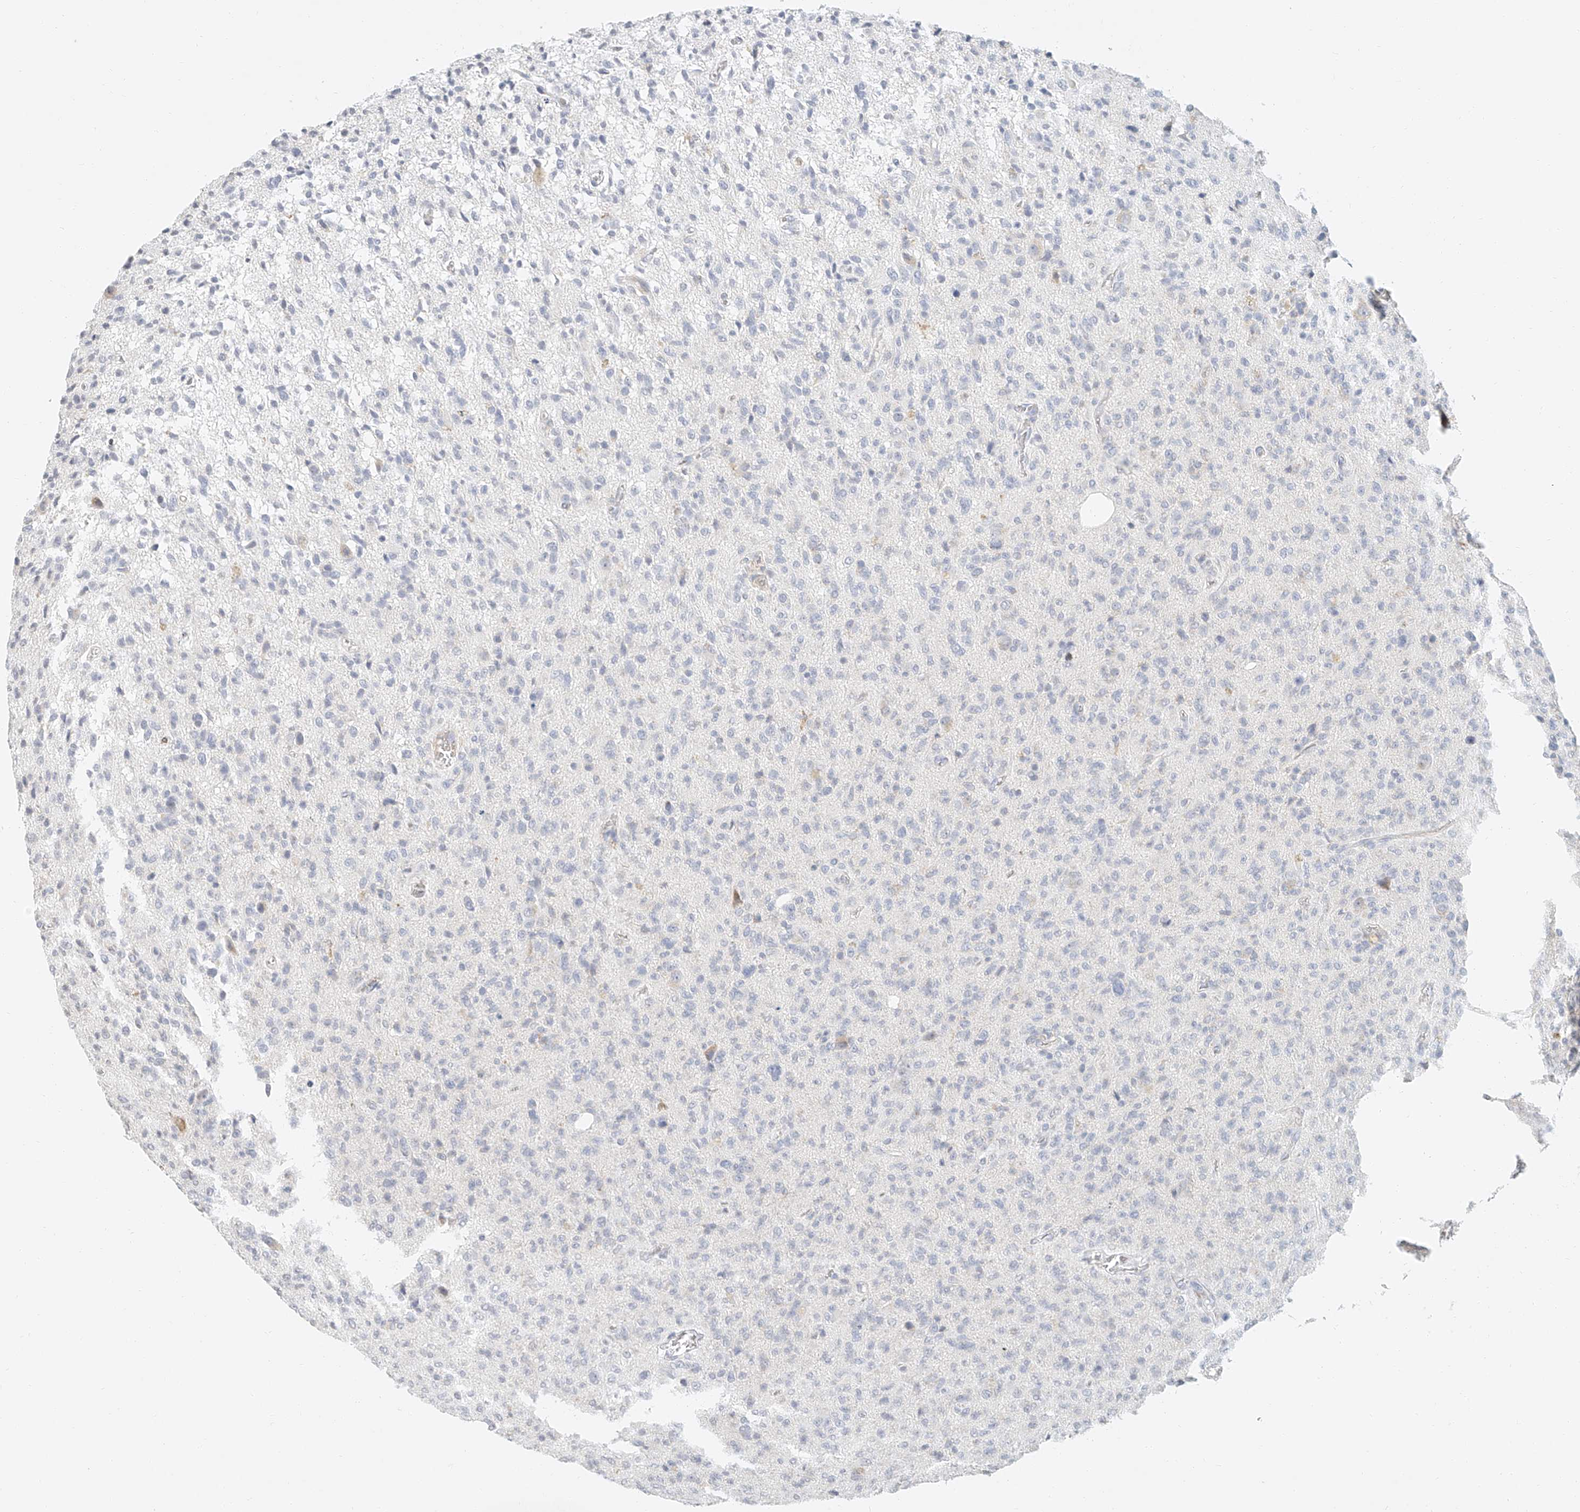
{"staining": {"intensity": "negative", "quantity": "none", "location": "none"}, "tissue": "glioma", "cell_type": "Tumor cells", "image_type": "cancer", "snomed": [{"axis": "morphology", "description": "Glioma, malignant, High grade"}, {"axis": "topography", "description": "Brain"}], "caption": "A high-resolution image shows IHC staining of glioma, which exhibits no significant positivity in tumor cells.", "gene": "CXorf58", "patient": {"sex": "female", "age": 57}}